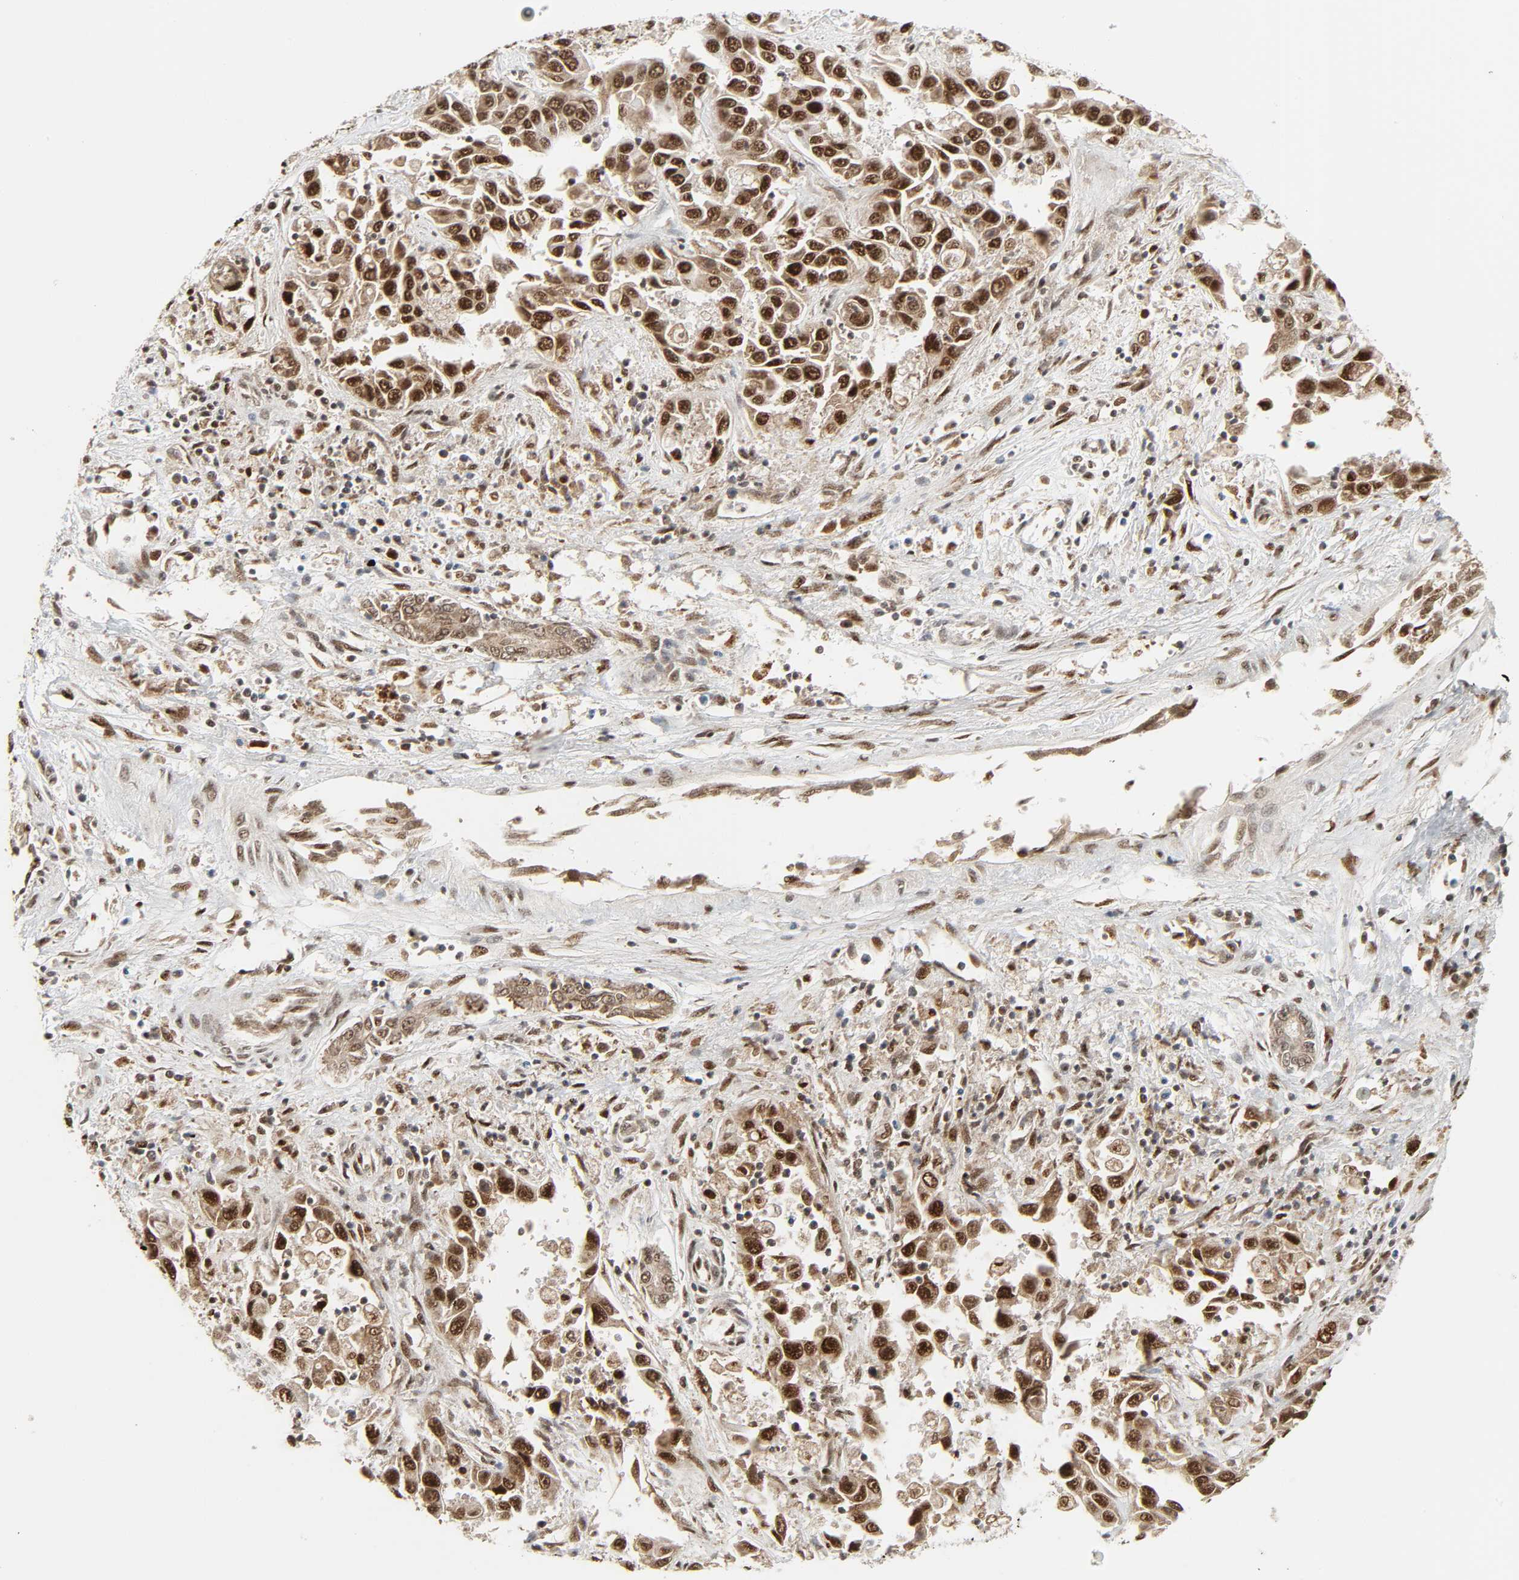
{"staining": {"intensity": "strong", "quantity": ">75%", "location": "nuclear"}, "tissue": "liver cancer", "cell_type": "Tumor cells", "image_type": "cancer", "snomed": [{"axis": "morphology", "description": "Cholangiocarcinoma"}, {"axis": "topography", "description": "Liver"}], "caption": "Immunohistochemical staining of human cholangiocarcinoma (liver) displays high levels of strong nuclear staining in approximately >75% of tumor cells.", "gene": "CDK7", "patient": {"sex": "female", "age": 52}}